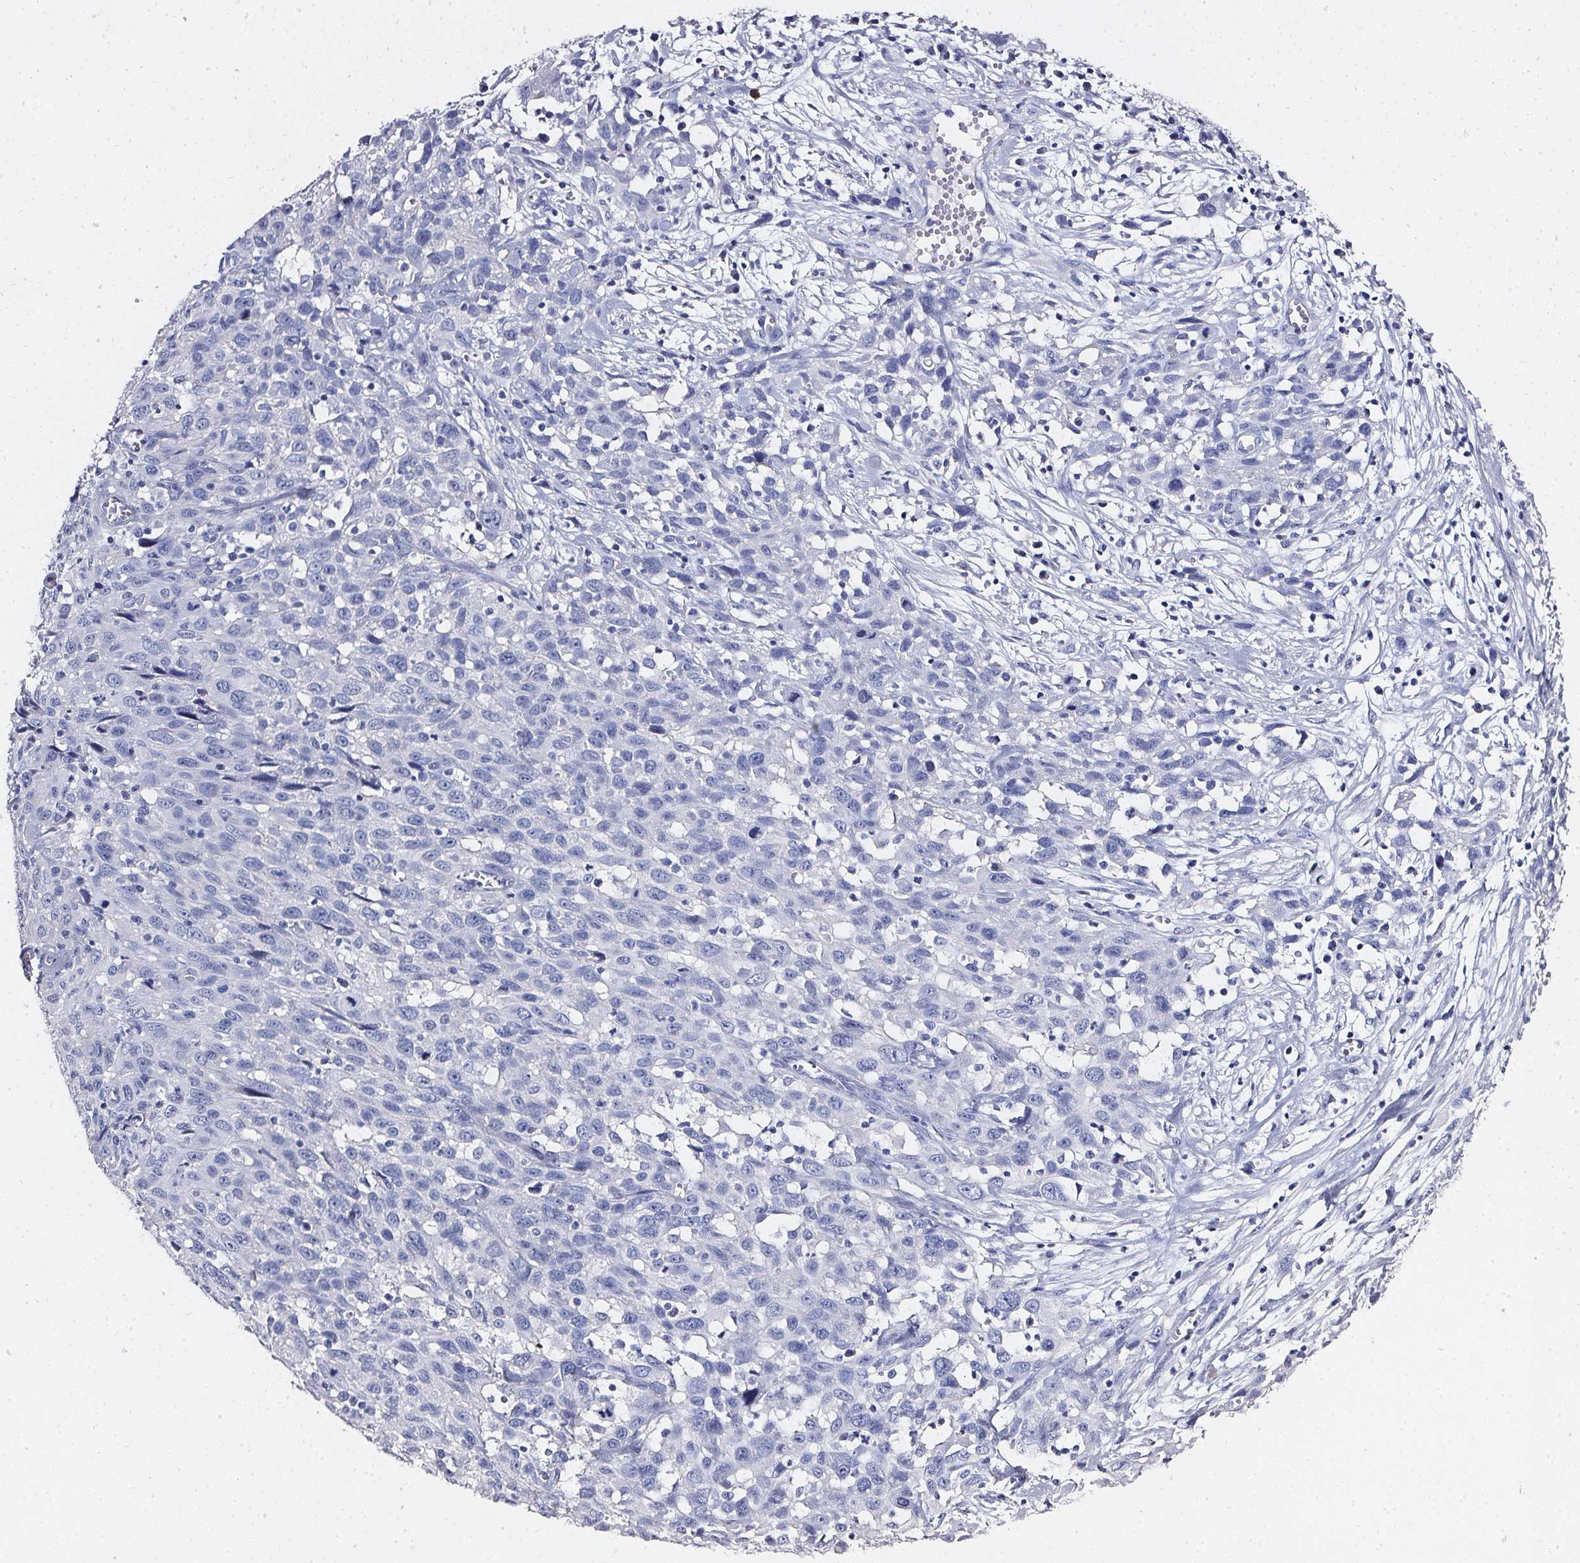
{"staining": {"intensity": "negative", "quantity": "none", "location": "none"}, "tissue": "cervical cancer", "cell_type": "Tumor cells", "image_type": "cancer", "snomed": [{"axis": "morphology", "description": "Squamous cell carcinoma, NOS"}, {"axis": "topography", "description": "Cervix"}], "caption": "IHC histopathology image of human cervical cancer stained for a protein (brown), which exhibits no staining in tumor cells.", "gene": "ELAVL2", "patient": {"sex": "female", "age": 38}}